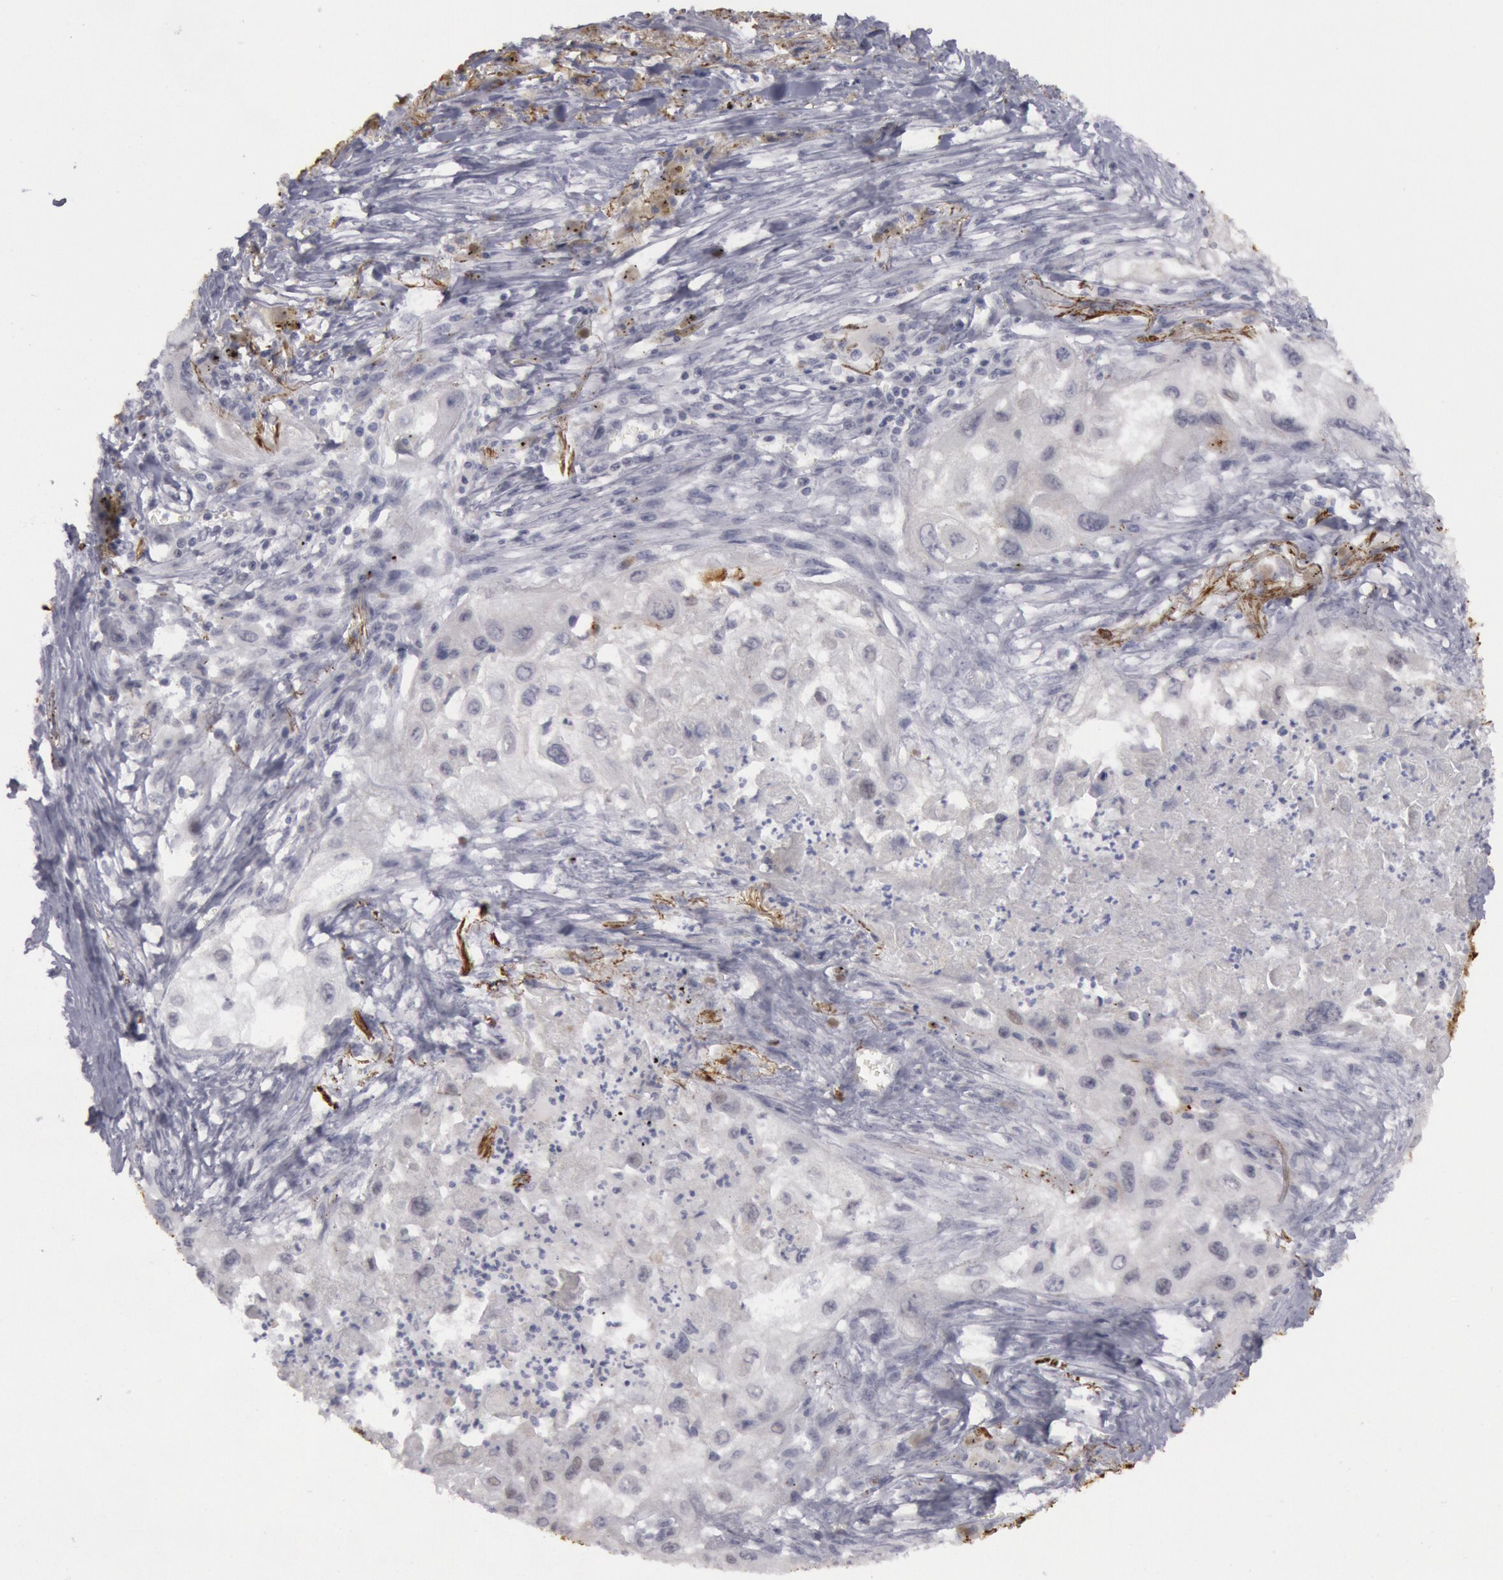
{"staining": {"intensity": "negative", "quantity": "none", "location": "none"}, "tissue": "lung cancer", "cell_type": "Tumor cells", "image_type": "cancer", "snomed": [{"axis": "morphology", "description": "Squamous cell carcinoma, NOS"}, {"axis": "topography", "description": "Lung"}], "caption": "The image shows no staining of tumor cells in lung cancer (squamous cell carcinoma). The staining is performed using DAB (3,3'-diaminobenzidine) brown chromogen with nuclei counter-stained in using hematoxylin.", "gene": "JOSD1", "patient": {"sex": "male", "age": 71}}